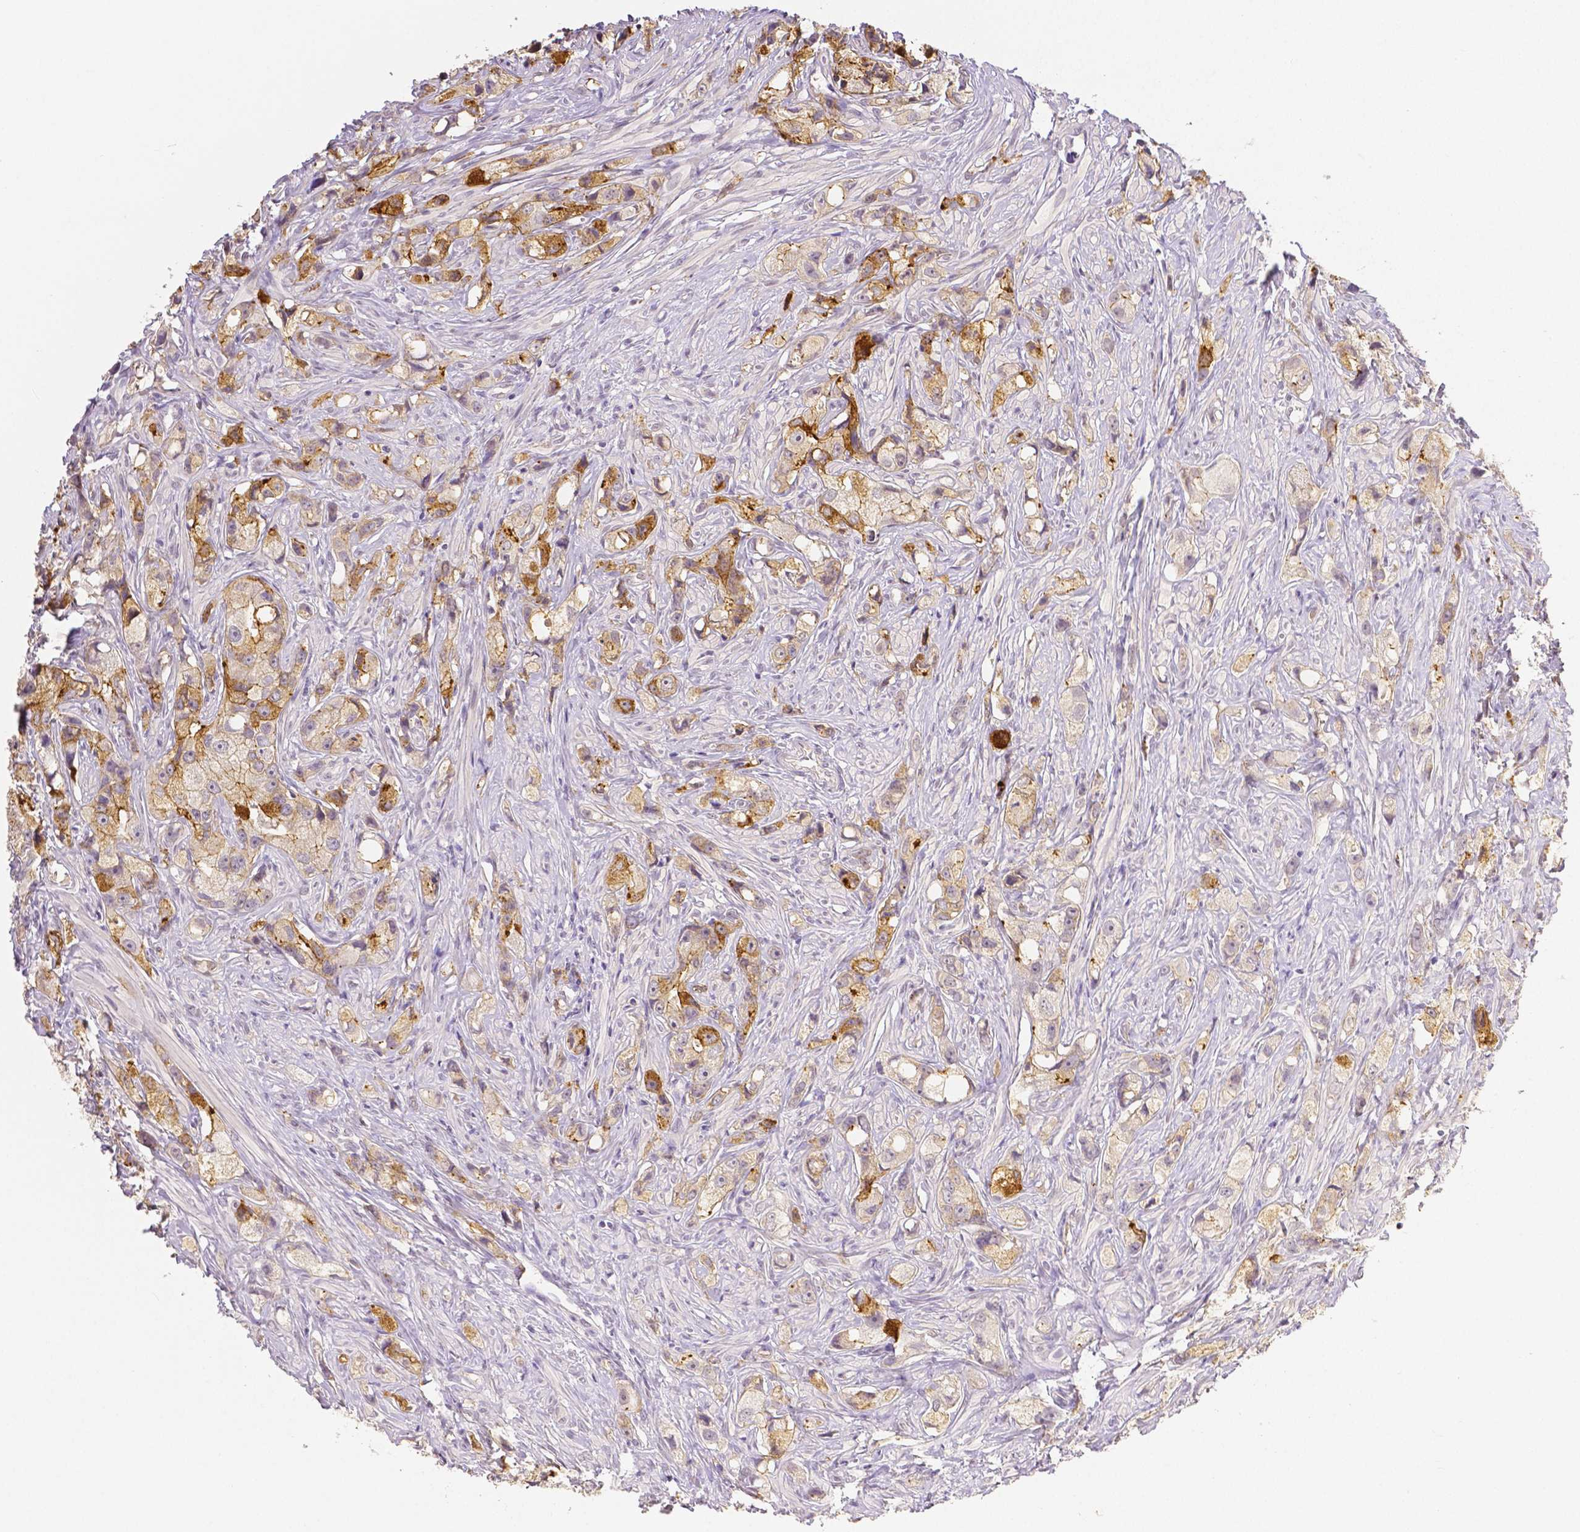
{"staining": {"intensity": "moderate", "quantity": ">75%", "location": "cytoplasmic/membranous"}, "tissue": "prostate cancer", "cell_type": "Tumor cells", "image_type": "cancer", "snomed": [{"axis": "morphology", "description": "Adenocarcinoma, High grade"}, {"axis": "topography", "description": "Prostate"}], "caption": "Immunohistochemistry (IHC) (DAB) staining of high-grade adenocarcinoma (prostate) exhibits moderate cytoplasmic/membranous protein staining in approximately >75% of tumor cells.", "gene": "OCLN", "patient": {"sex": "male", "age": 75}}